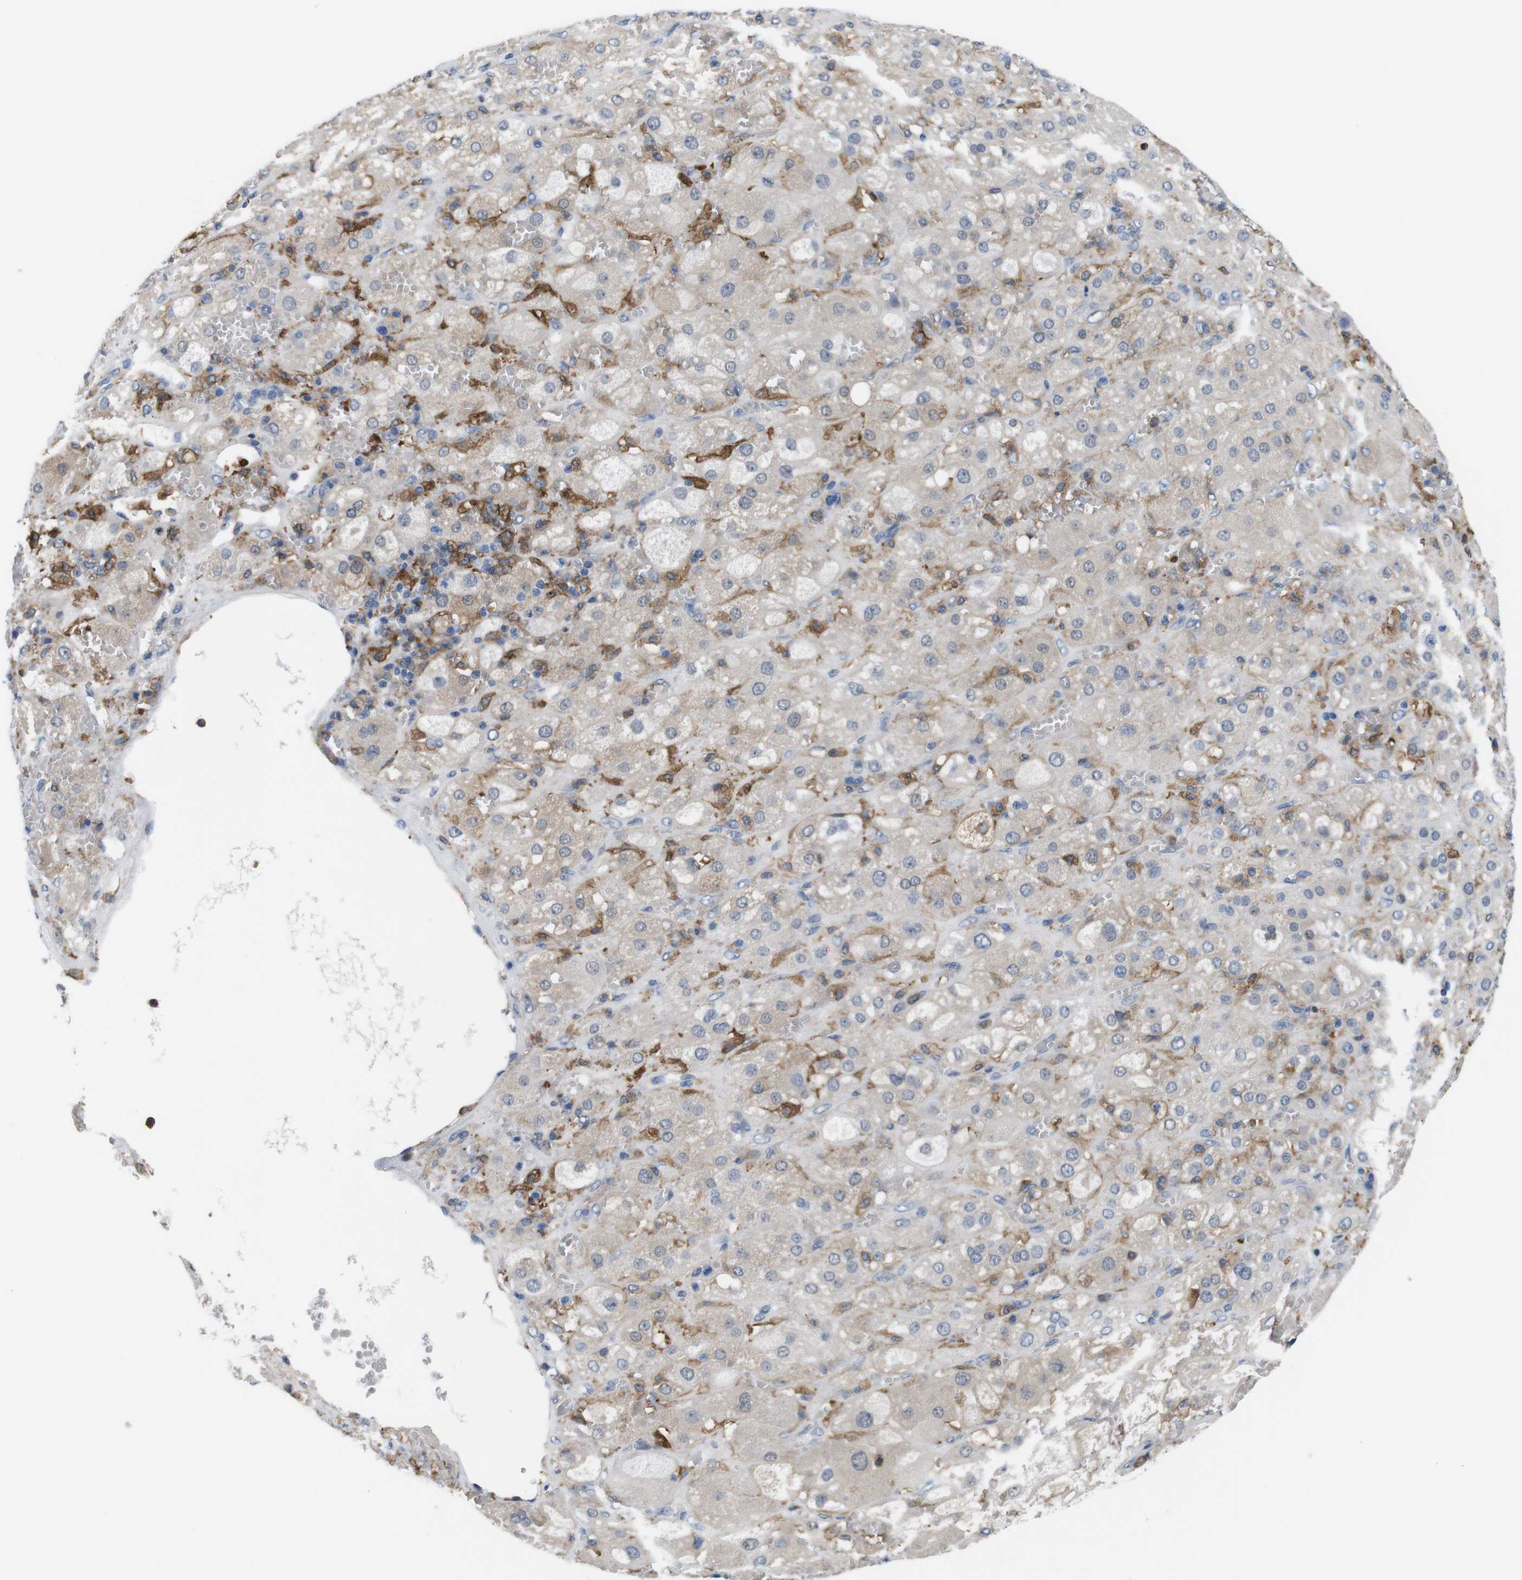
{"staining": {"intensity": "weak", "quantity": "25%-75%", "location": "cytoplasmic/membranous"}, "tissue": "adrenal gland", "cell_type": "Glandular cells", "image_type": "normal", "snomed": [{"axis": "morphology", "description": "Normal tissue, NOS"}, {"axis": "topography", "description": "Adrenal gland"}], "caption": "Human adrenal gland stained for a protein (brown) displays weak cytoplasmic/membranous positive positivity in about 25%-75% of glandular cells.", "gene": "CD300C", "patient": {"sex": "female", "age": 47}}